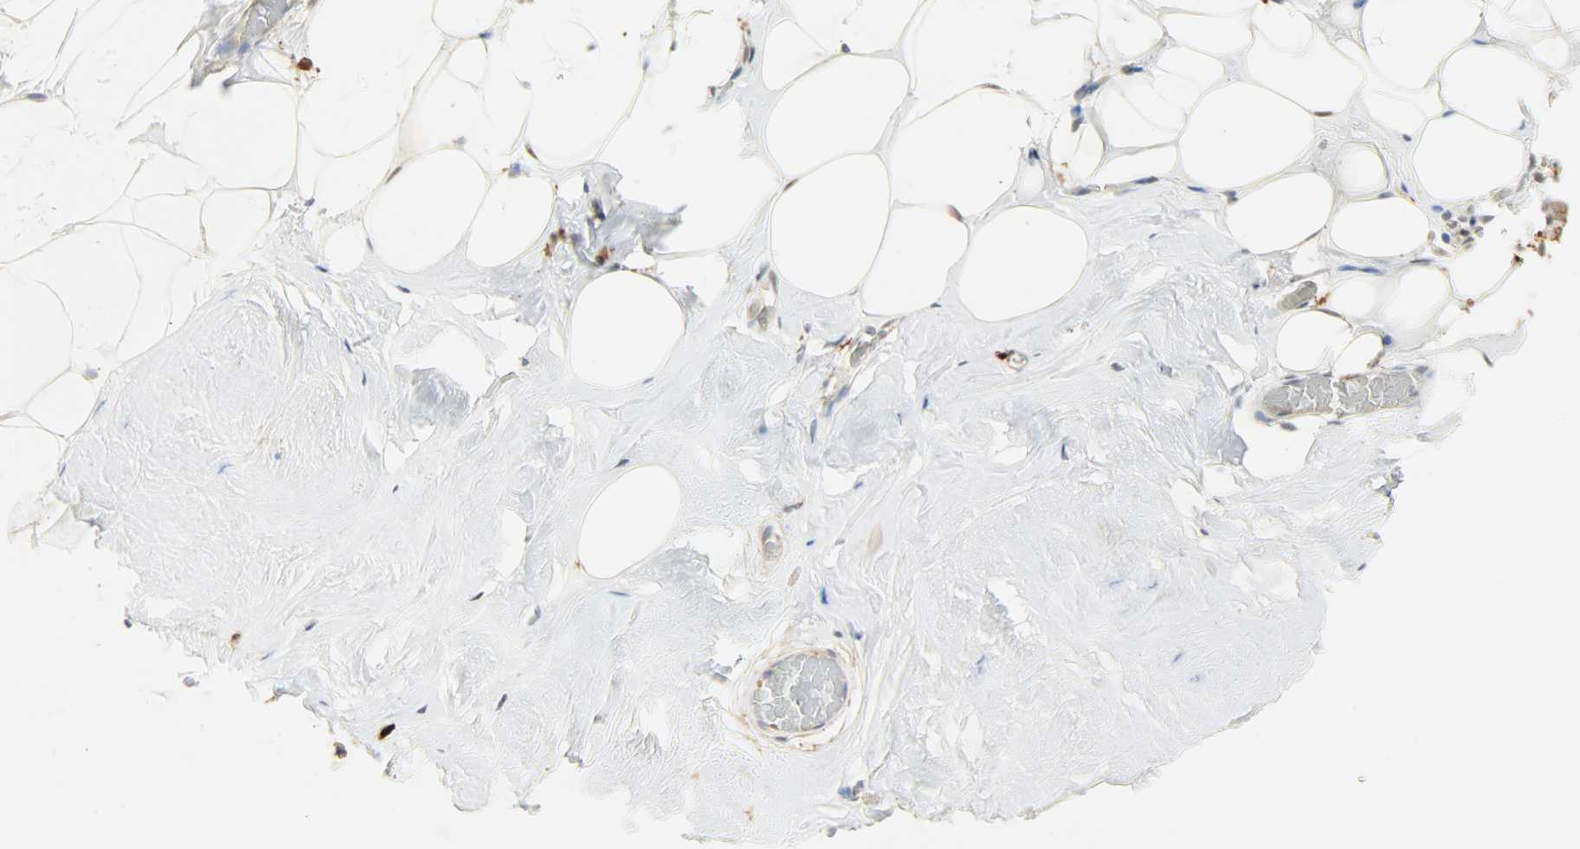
{"staining": {"intensity": "negative", "quantity": "none", "location": "none"}, "tissue": "breast", "cell_type": "Adipocytes", "image_type": "normal", "snomed": [{"axis": "morphology", "description": "Normal tissue, NOS"}, {"axis": "topography", "description": "Breast"}], "caption": "Immunohistochemical staining of benign breast displays no significant expression in adipocytes. (IHC, brightfield microscopy, high magnification).", "gene": "NGFR", "patient": {"sex": "female", "age": 75}}